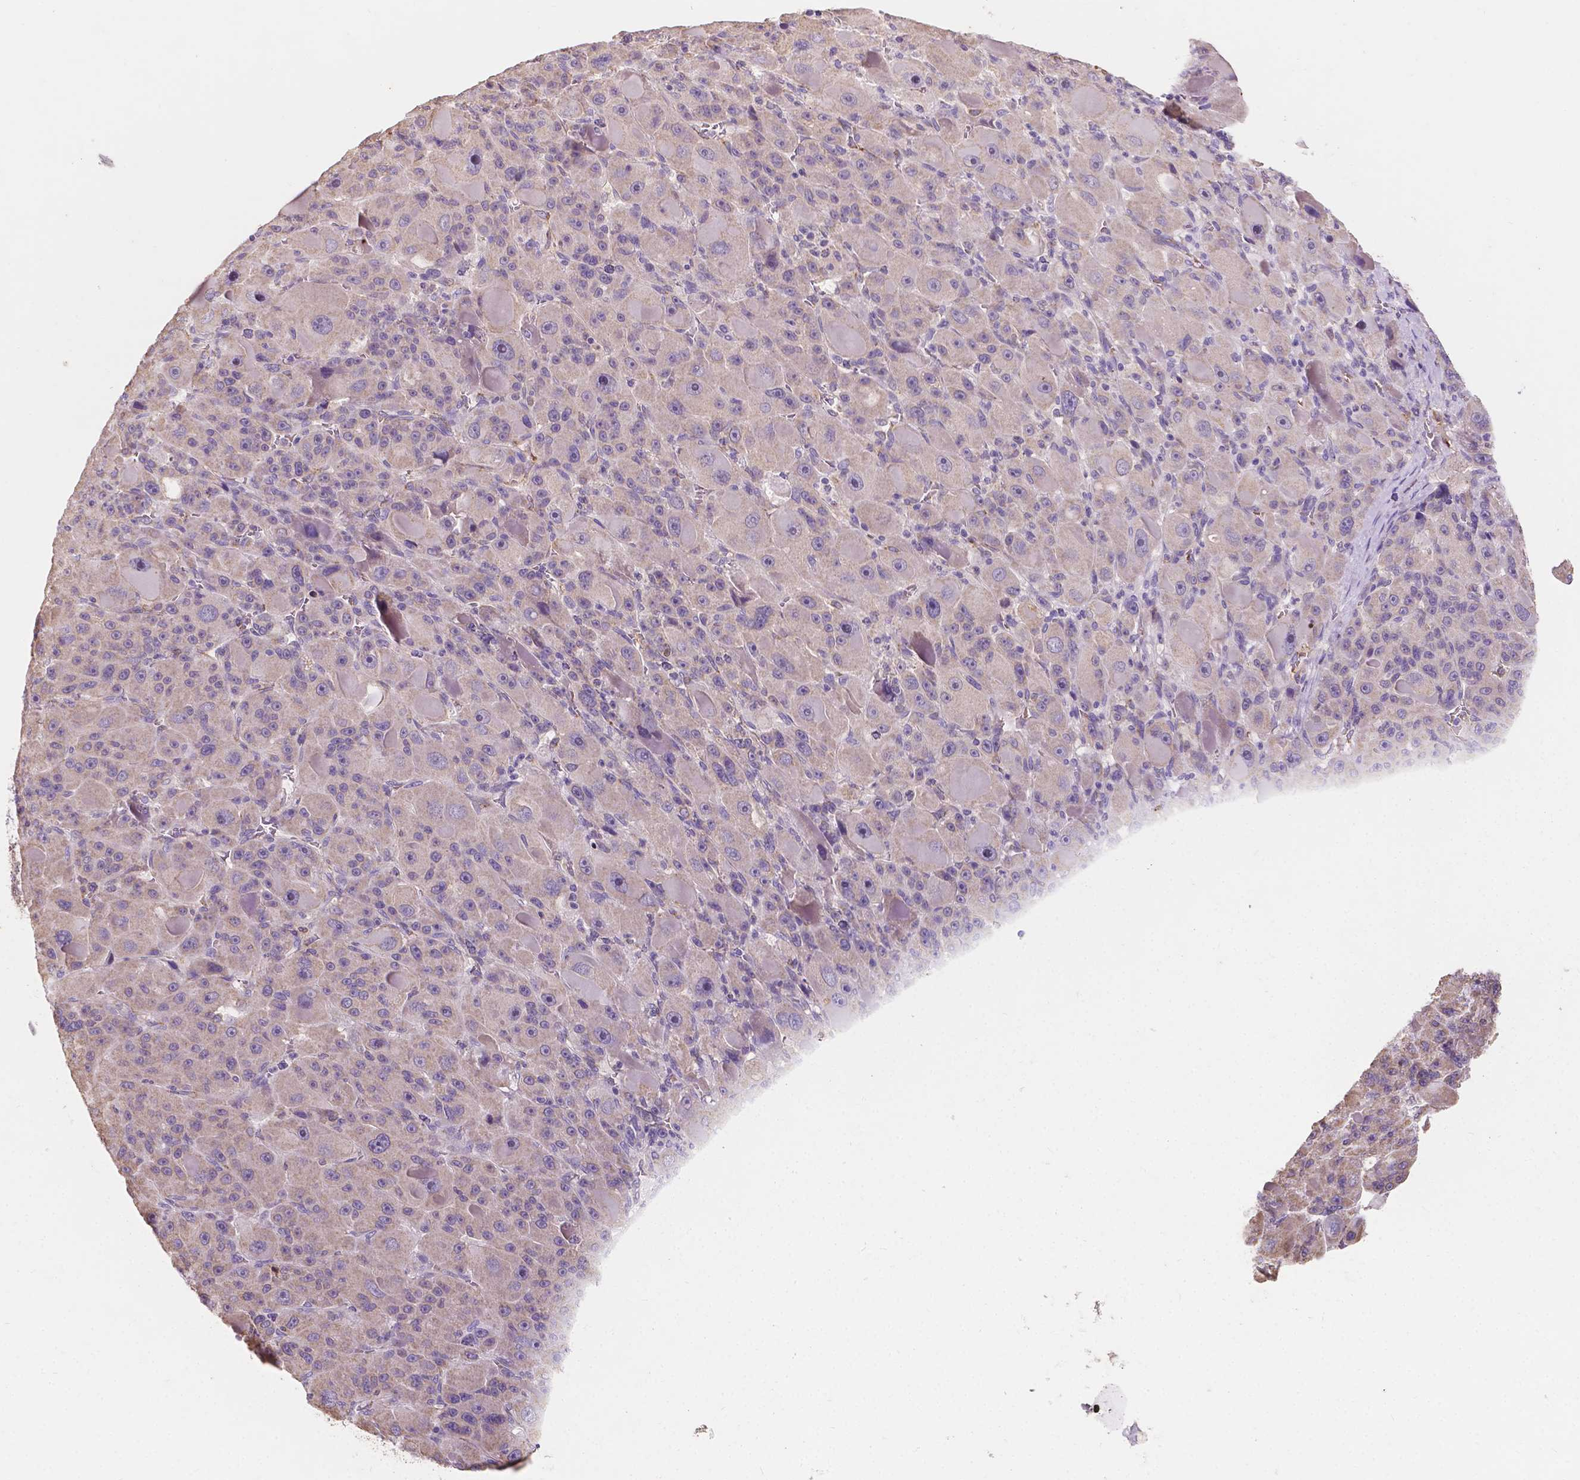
{"staining": {"intensity": "weak", "quantity": "<25%", "location": "cytoplasmic/membranous"}, "tissue": "liver cancer", "cell_type": "Tumor cells", "image_type": "cancer", "snomed": [{"axis": "morphology", "description": "Carcinoma, Hepatocellular, NOS"}, {"axis": "topography", "description": "Liver"}], "caption": "The immunohistochemistry photomicrograph has no significant expression in tumor cells of liver cancer tissue. (Stains: DAB (3,3'-diaminobenzidine) immunohistochemistry with hematoxylin counter stain, Microscopy: brightfield microscopy at high magnification).", "gene": "SLC22A4", "patient": {"sex": "male", "age": 76}}